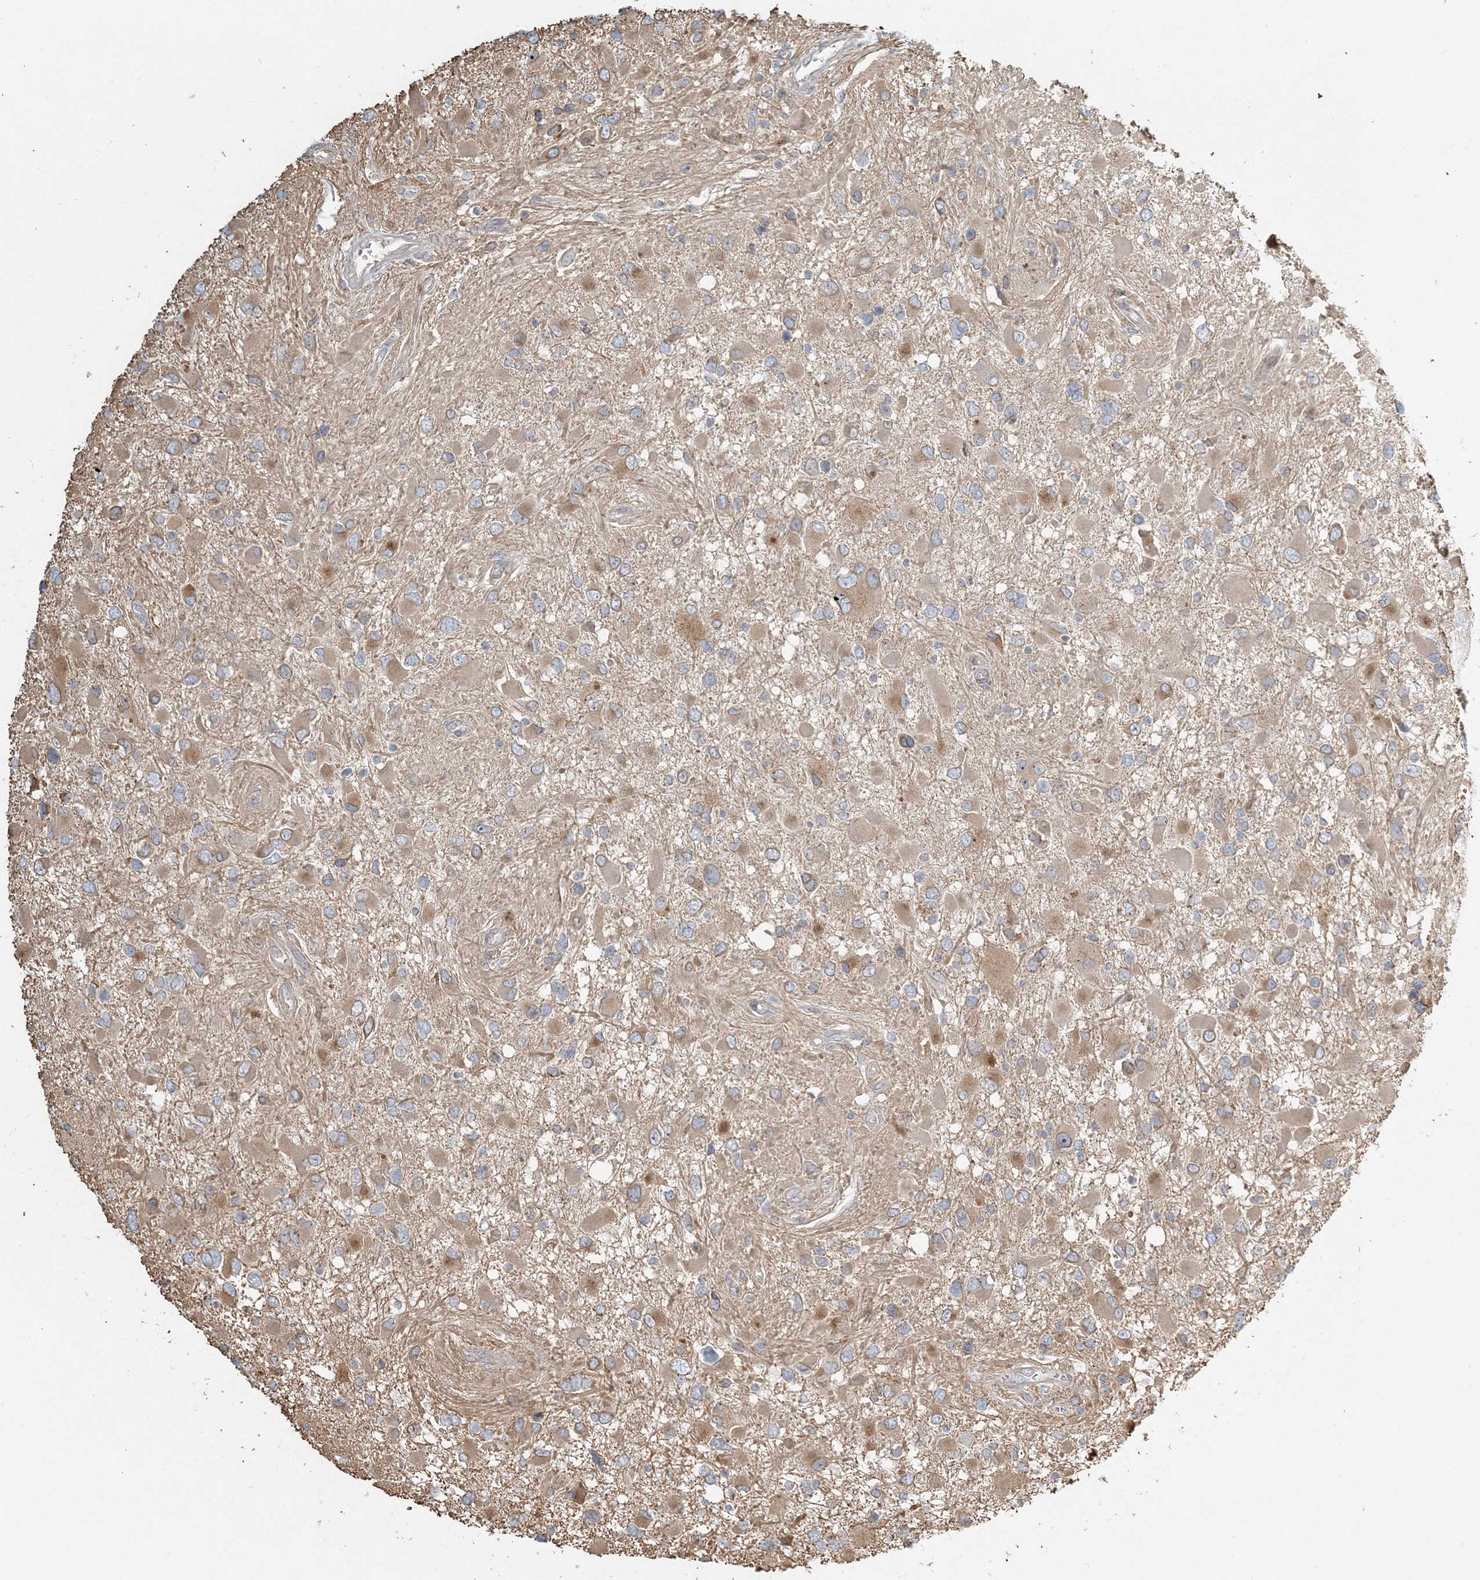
{"staining": {"intensity": "weak", "quantity": ">75%", "location": "cytoplasmic/membranous"}, "tissue": "glioma", "cell_type": "Tumor cells", "image_type": "cancer", "snomed": [{"axis": "morphology", "description": "Glioma, malignant, High grade"}, {"axis": "topography", "description": "Brain"}], "caption": "Protein staining displays weak cytoplasmic/membranous staining in approximately >75% of tumor cells in glioma.", "gene": "AP1AR", "patient": {"sex": "male", "age": 53}}